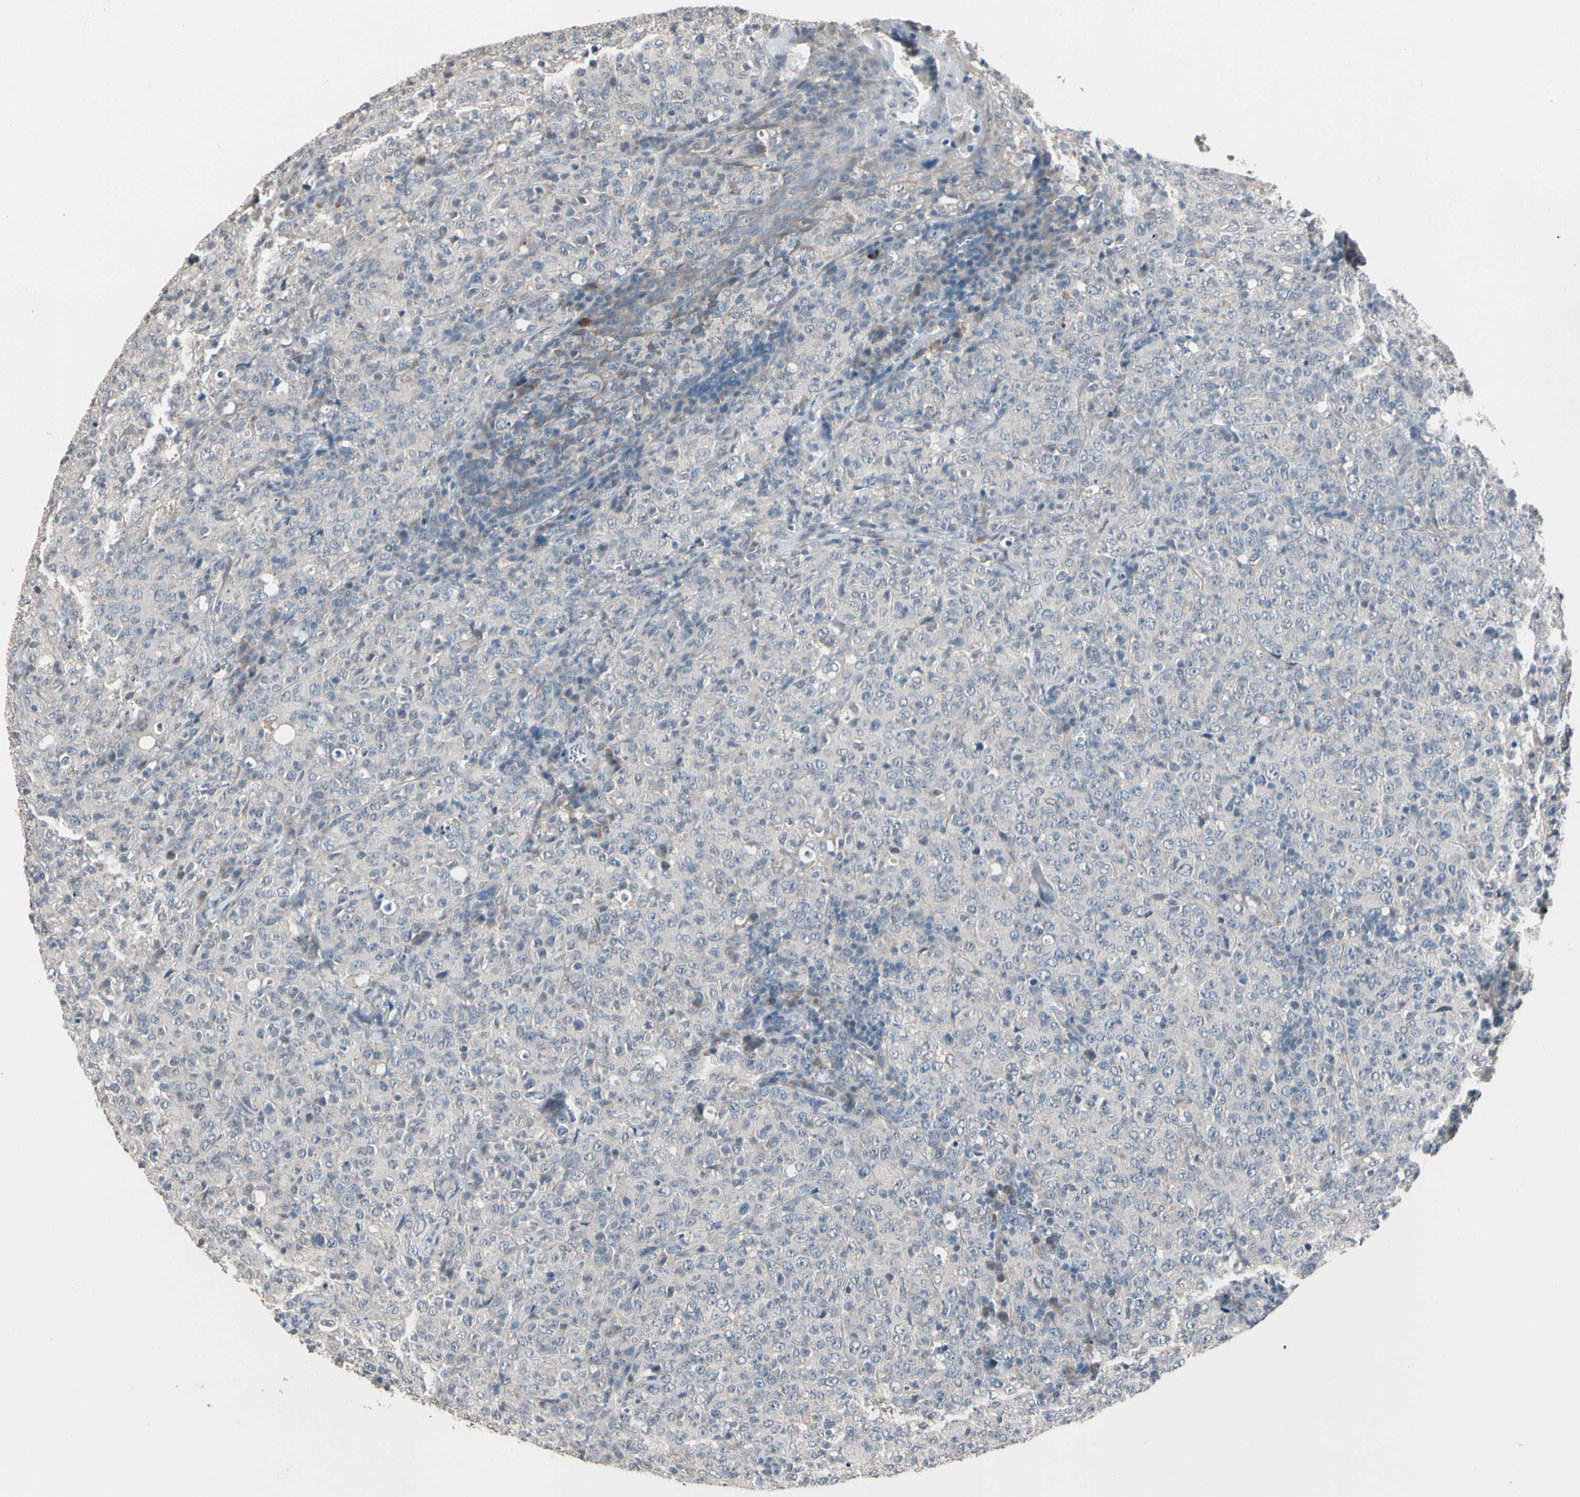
{"staining": {"intensity": "negative", "quantity": "none", "location": "none"}, "tissue": "lymphoma", "cell_type": "Tumor cells", "image_type": "cancer", "snomed": [{"axis": "morphology", "description": "Malignant lymphoma, non-Hodgkin's type, High grade"}, {"axis": "topography", "description": "Tonsil"}], "caption": "Tumor cells are negative for brown protein staining in lymphoma.", "gene": "SV2A", "patient": {"sex": "female", "age": 36}}